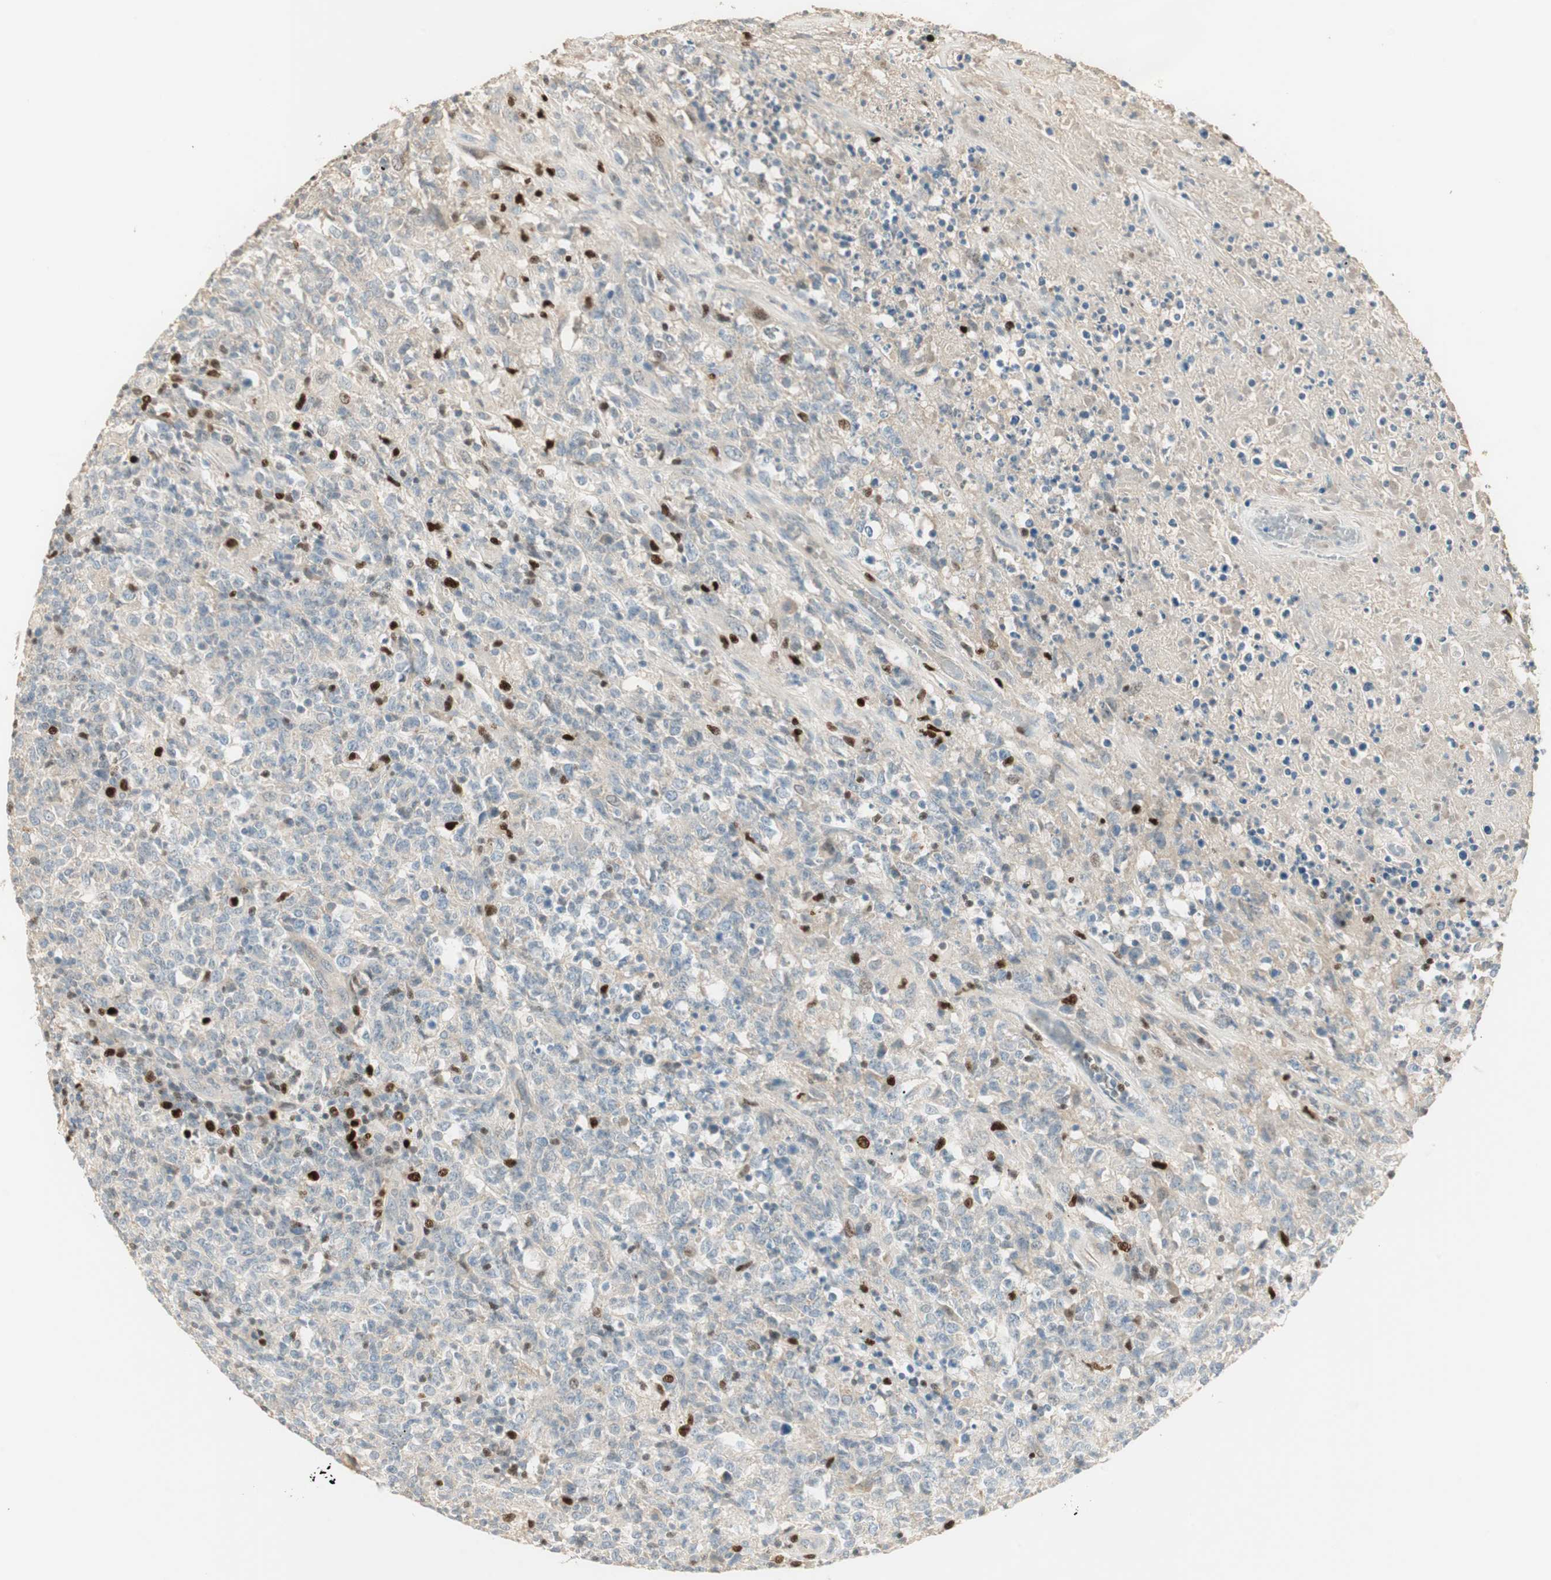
{"staining": {"intensity": "strong", "quantity": "<25%", "location": "nuclear"}, "tissue": "lymphoma", "cell_type": "Tumor cells", "image_type": "cancer", "snomed": [{"axis": "morphology", "description": "Malignant lymphoma, non-Hodgkin's type, High grade"}, {"axis": "topography", "description": "Lymph node"}], "caption": "Malignant lymphoma, non-Hodgkin's type (high-grade) stained with a brown dye displays strong nuclear positive expression in approximately <25% of tumor cells.", "gene": "RUNX2", "patient": {"sex": "female", "age": 84}}